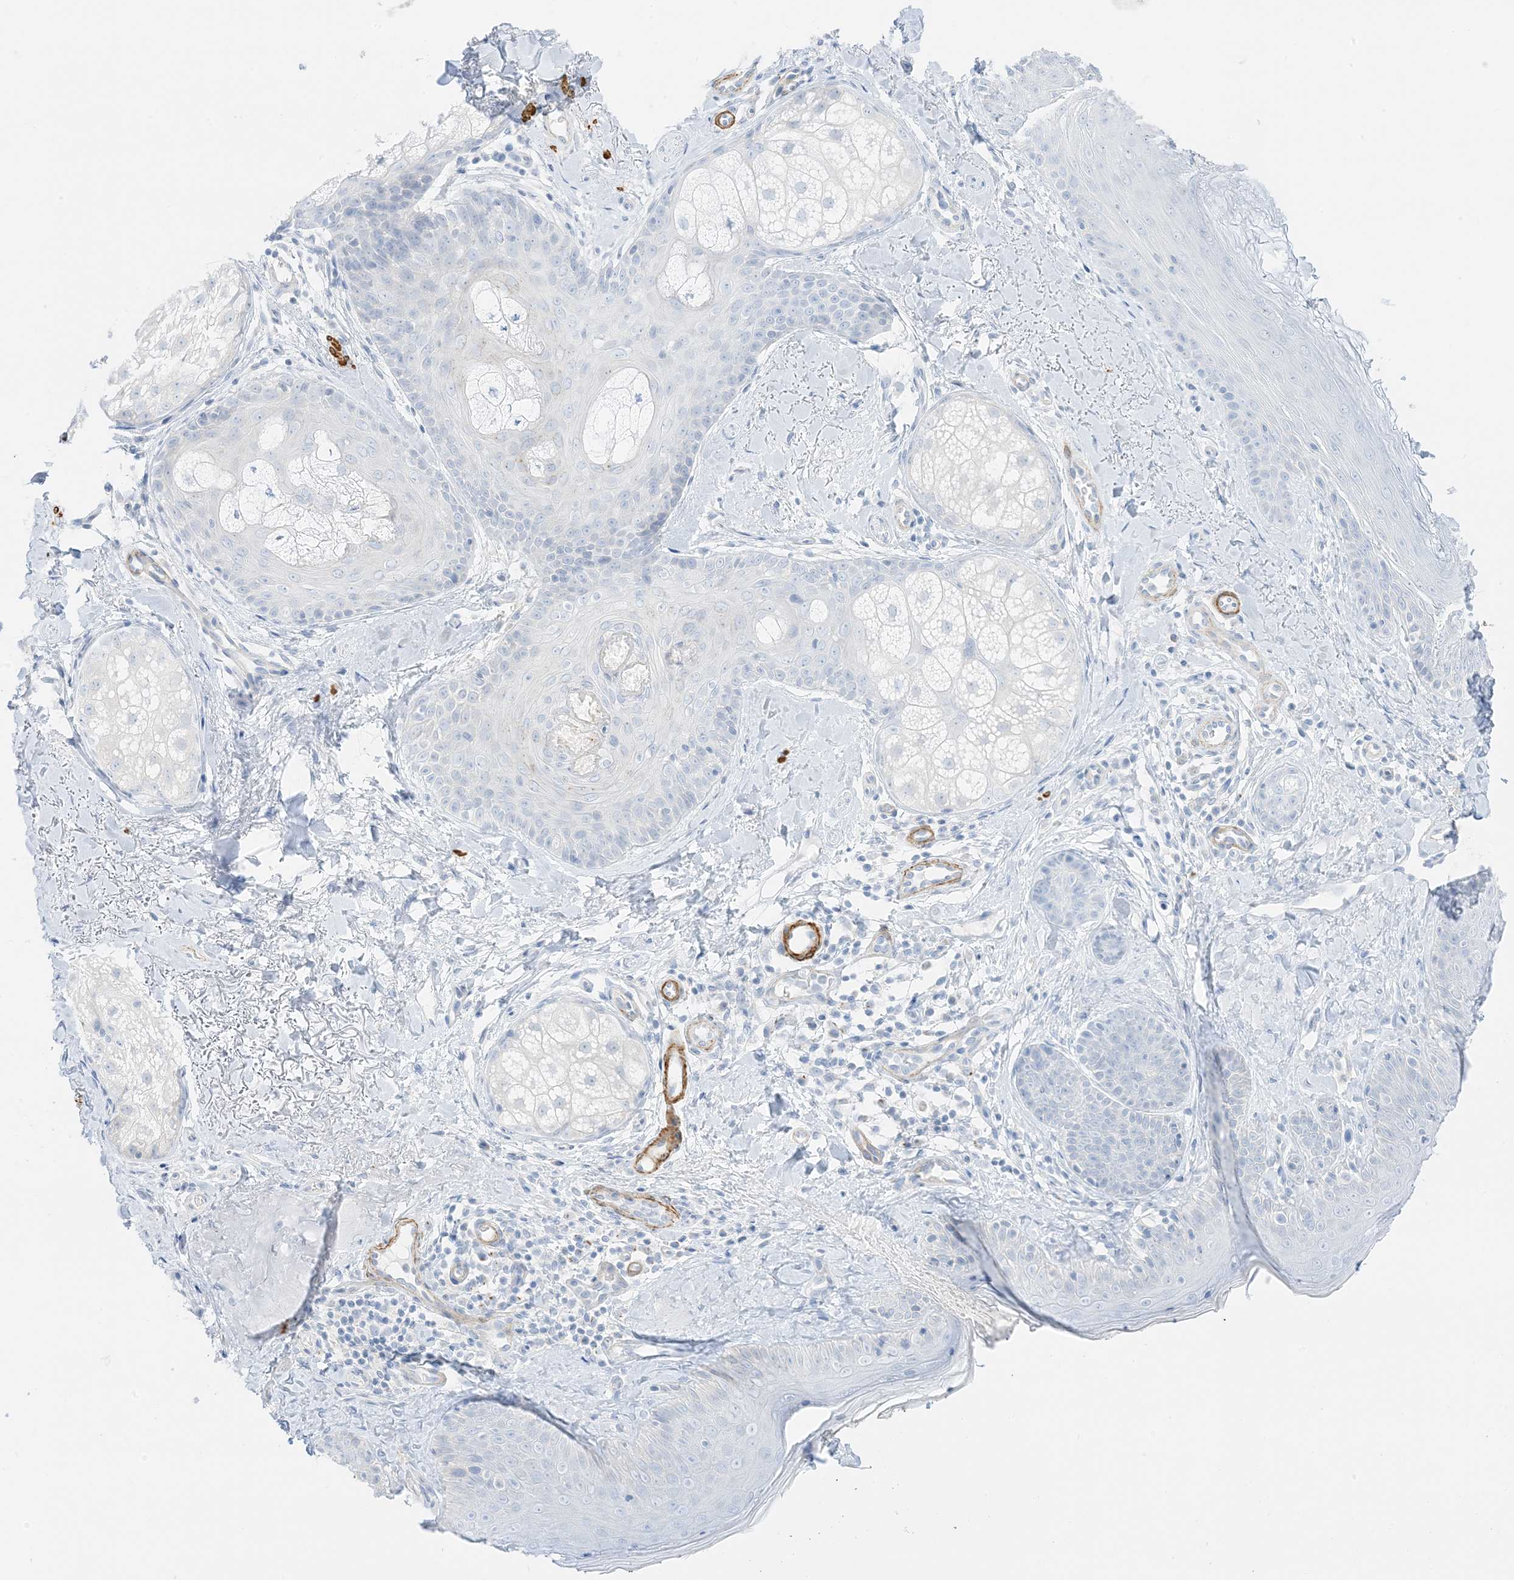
{"staining": {"intensity": "negative", "quantity": "none", "location": "none"}, "tissue": "skin", "cell_type": "Fibroblasts", "image_type": "normal", "snomed": [{"axis": "morphology", "description": "Normal tissue, NOS"}, {"axis": "topography", "description": "Skin"}], "caption": "This is an immunohistochemistry (IHC) image of benign human skin. There is no staining in fibroblasts.", "gene": "SLC22A13", "patient": {"sex": "male", "age": 57}}